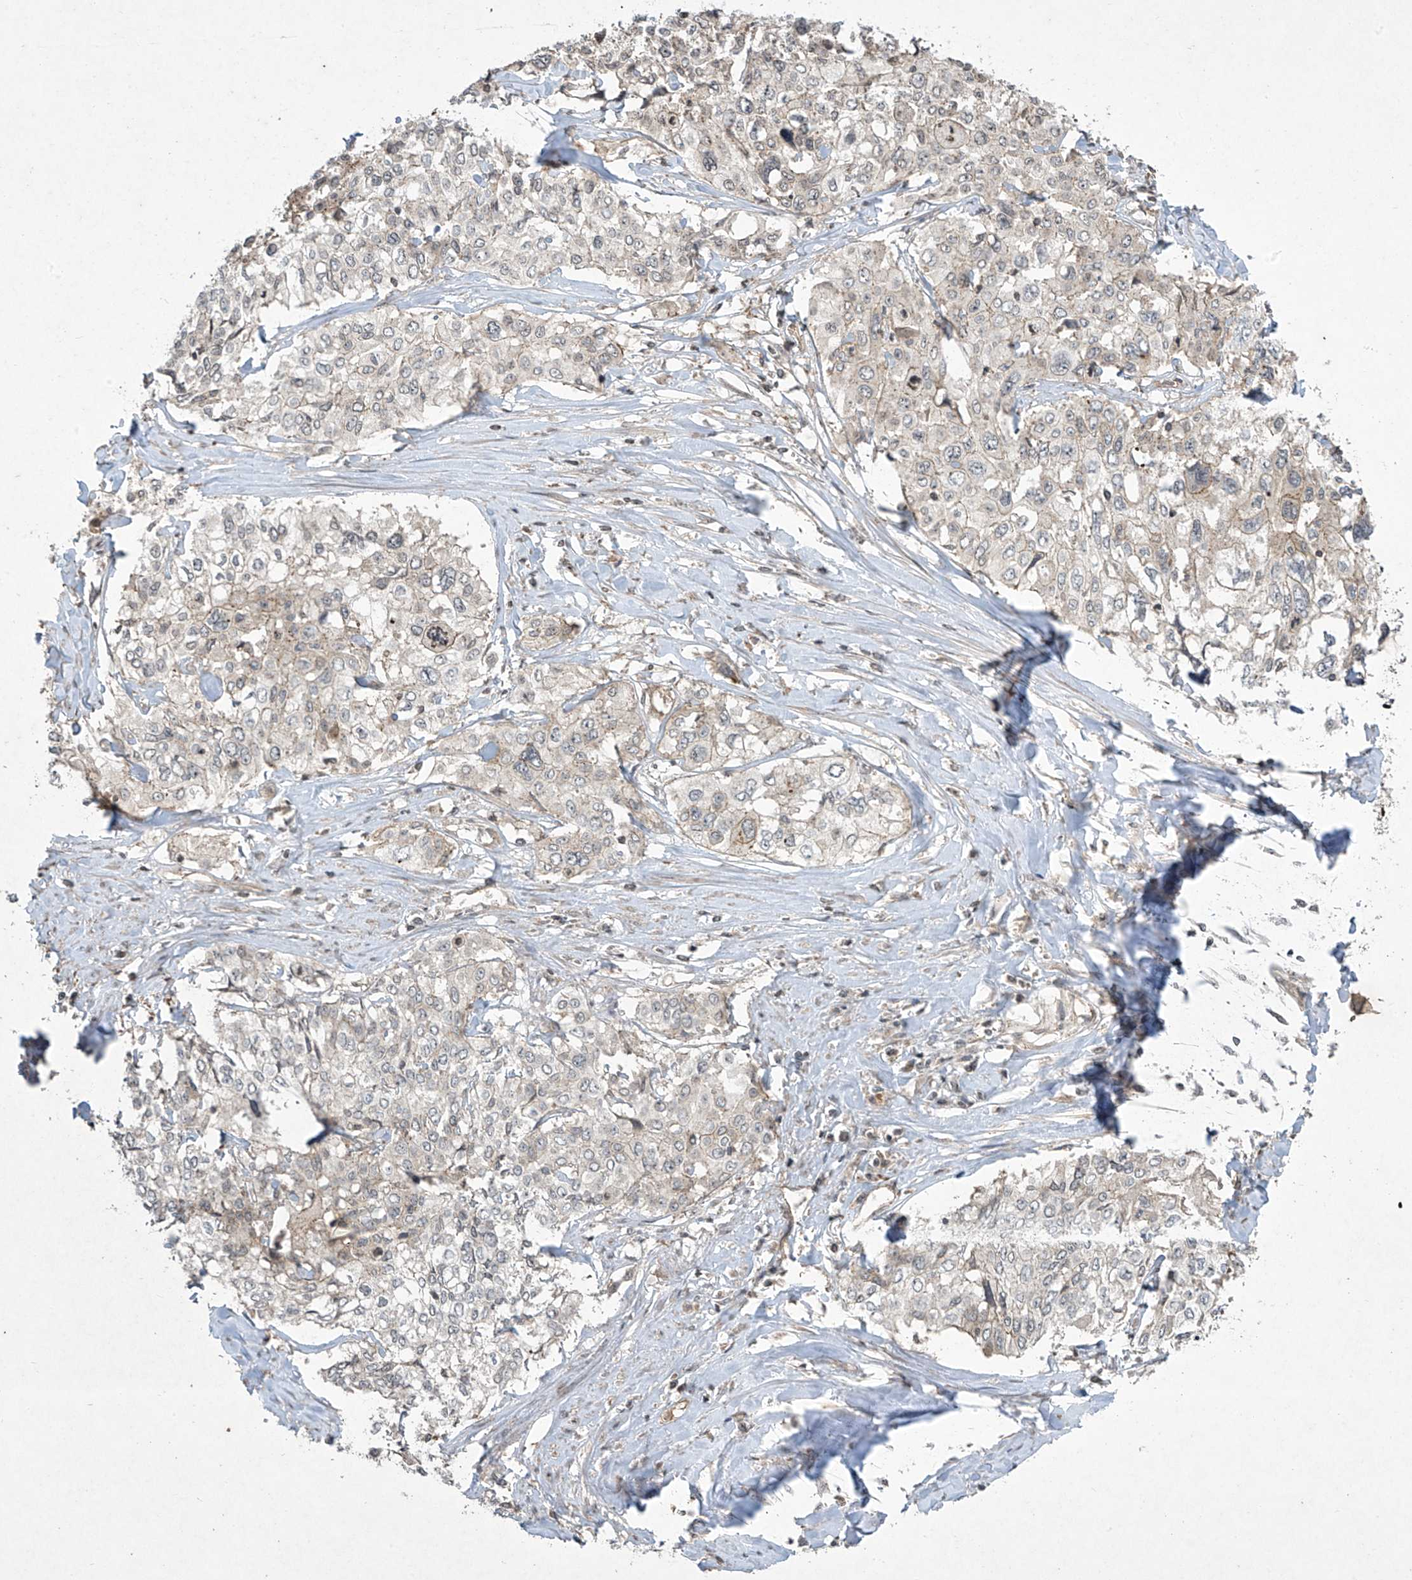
{"staining": {"intensity": "weak", "quantity": "<25%", "location": "cytoplasmic/membranous"}, "tissue": "cervical cancer", "cell_type": "Tumor cells", "image_type": "cancer", "snomed": [{"axis": "morphology", "description": "Squamous cell carcinoma, NOS"}, {"axis": "topography", "description": "Cervix"}], "caption": "This is a histopathology image of immunohistochemistry staining of squamous cell carcinoma (cervical), which shows no expression in tumor cells.", "gene": "MATN2", "patient": {"sex": "female", "age": 31}}